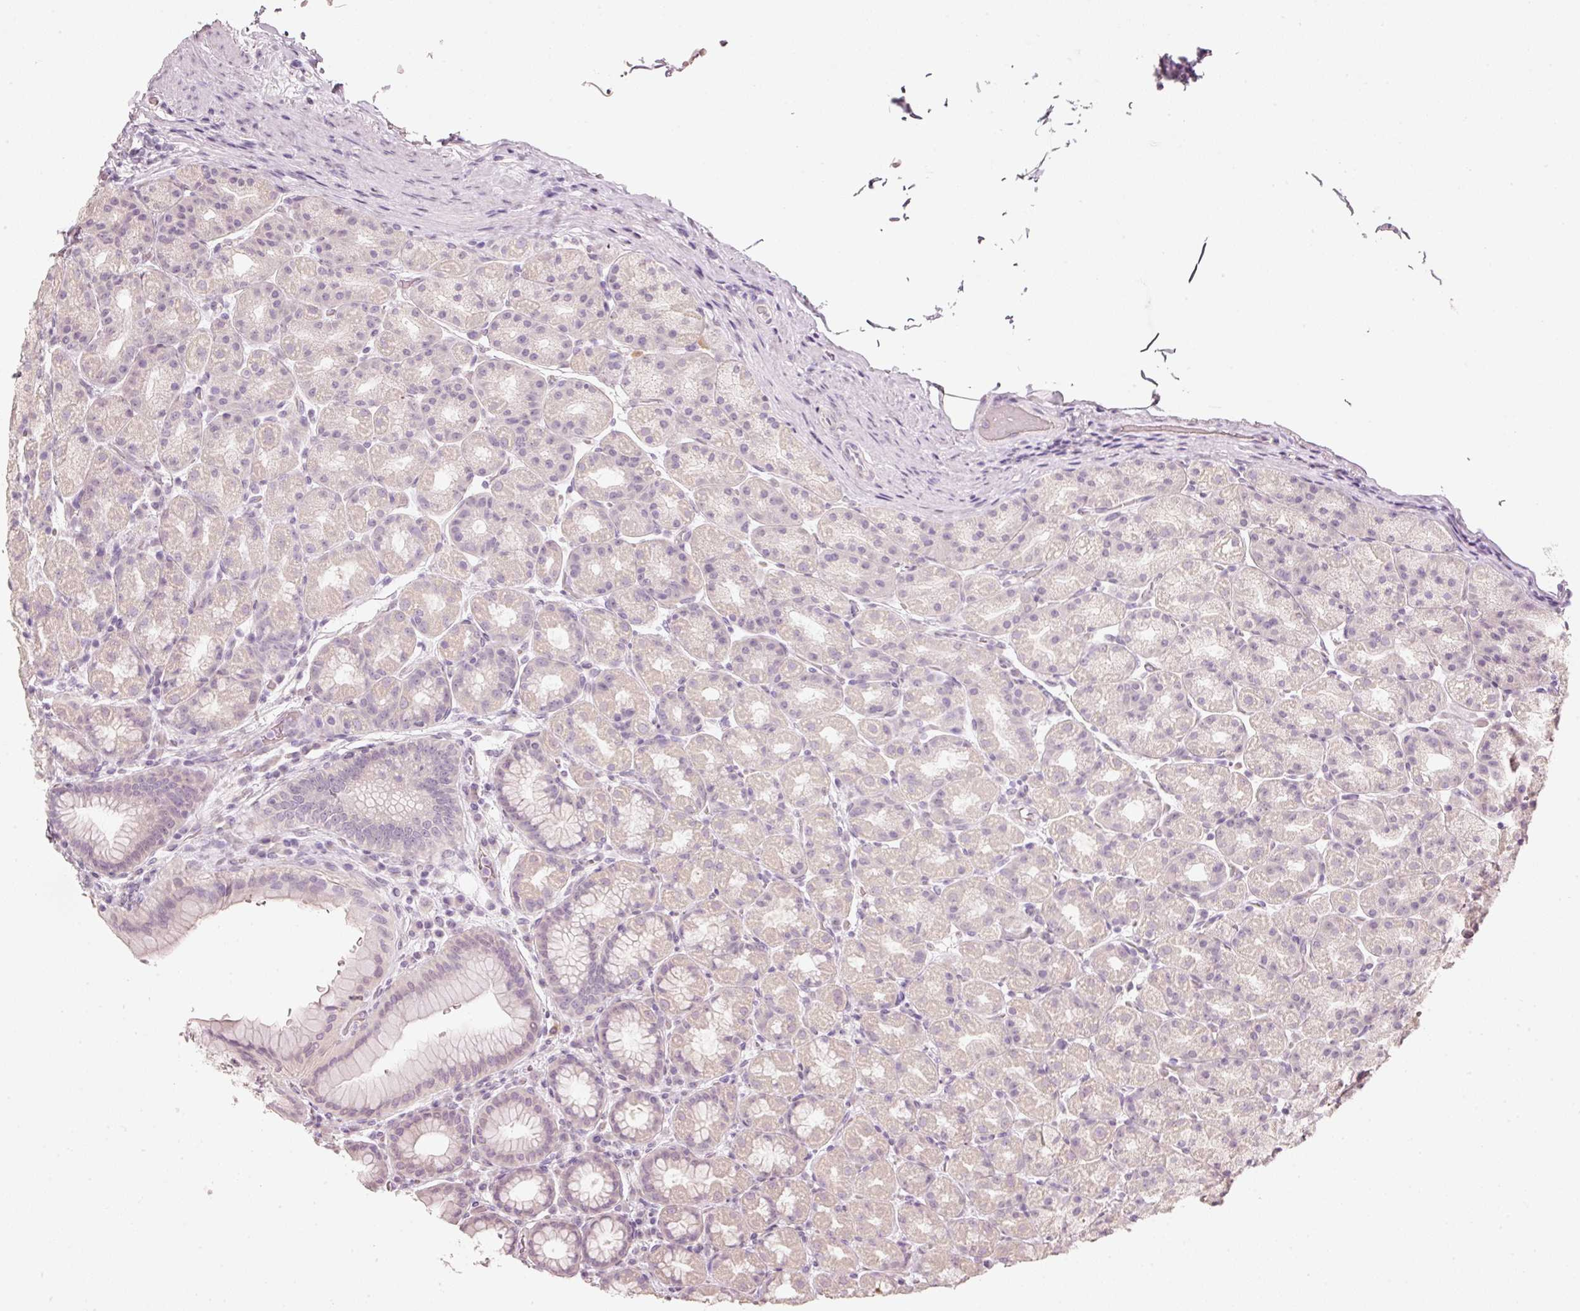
{"staining": {"intensity": "negative", "quantity": "none", "location": "none"}, "tissue": "stomach", "cell_type": "Glandular cells", "image_type": "normal", "snomed": [{"axis": "morphology", "description": "Normal tissue, NOS"}, {"axis": "topography", "description": "Stomach, upper"}, {"axis": "topography", "description": "Stomach"}], "caption": "Immunohistochemistry histopathology image of benign human stomach stained for a protein (brown), which displays no expression in glandular cells.", "gene": "STEAP1", "patient": {"sex": "male", "age": 68}}